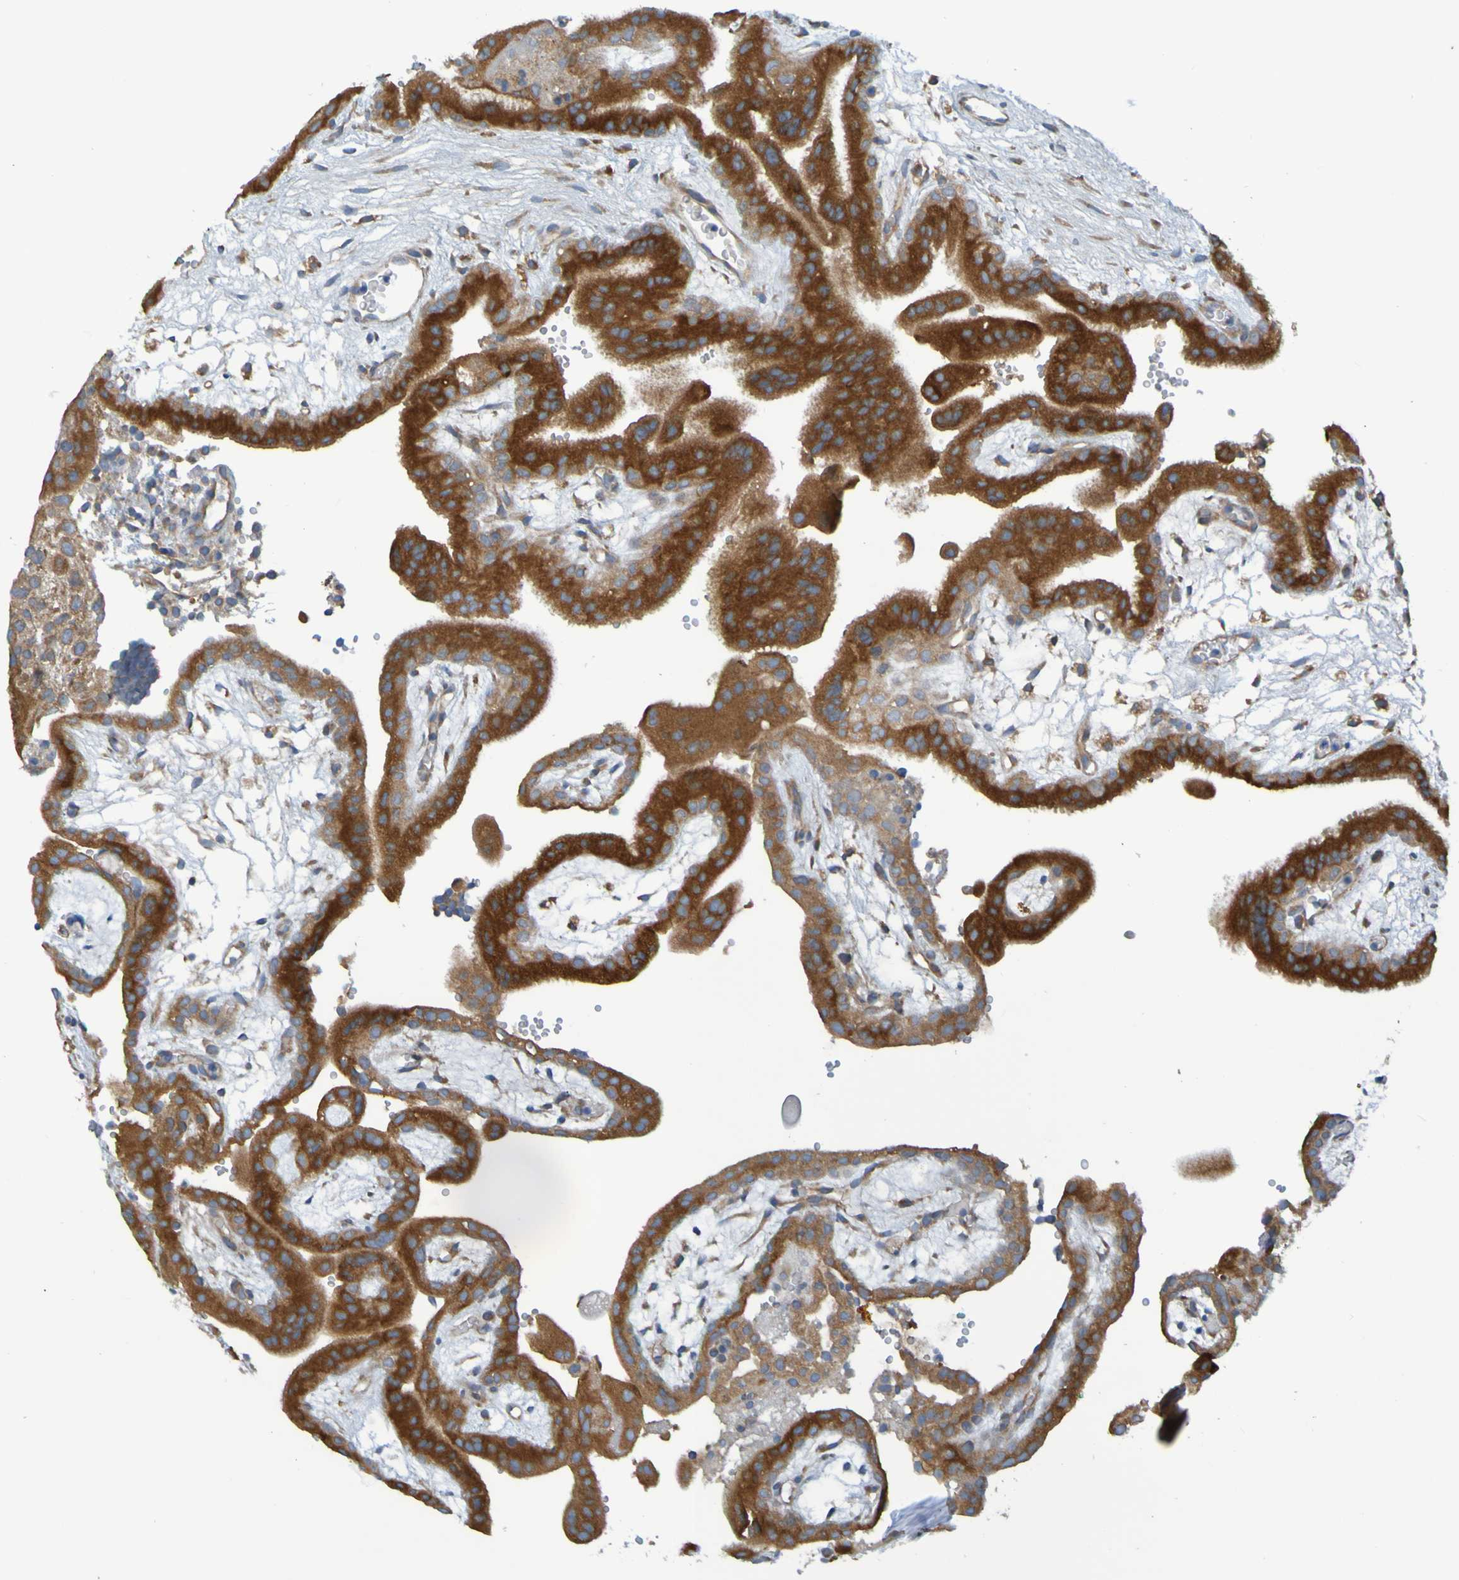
{"staining": {"intensity": "moderate", "quantity": ">75%", "location": "cytoplasmic/membranous"}, "tissue": "placenta", "cell_type": "Decidual cells", "image_type": "normal", "snomed": [{"axis": "morphology", "description": "Normal tissue, NOS"}, {"axis": "topography", "description": "Placenta"}], "caption": "Immunohistochemistry of unremarkable human placenta reveals medium levels of moderate cytoplasmic/membranous staining in about >75% of decidual cells.", "gene": "DNAJC4", "patient": {"sex": "female", "age": 18}}